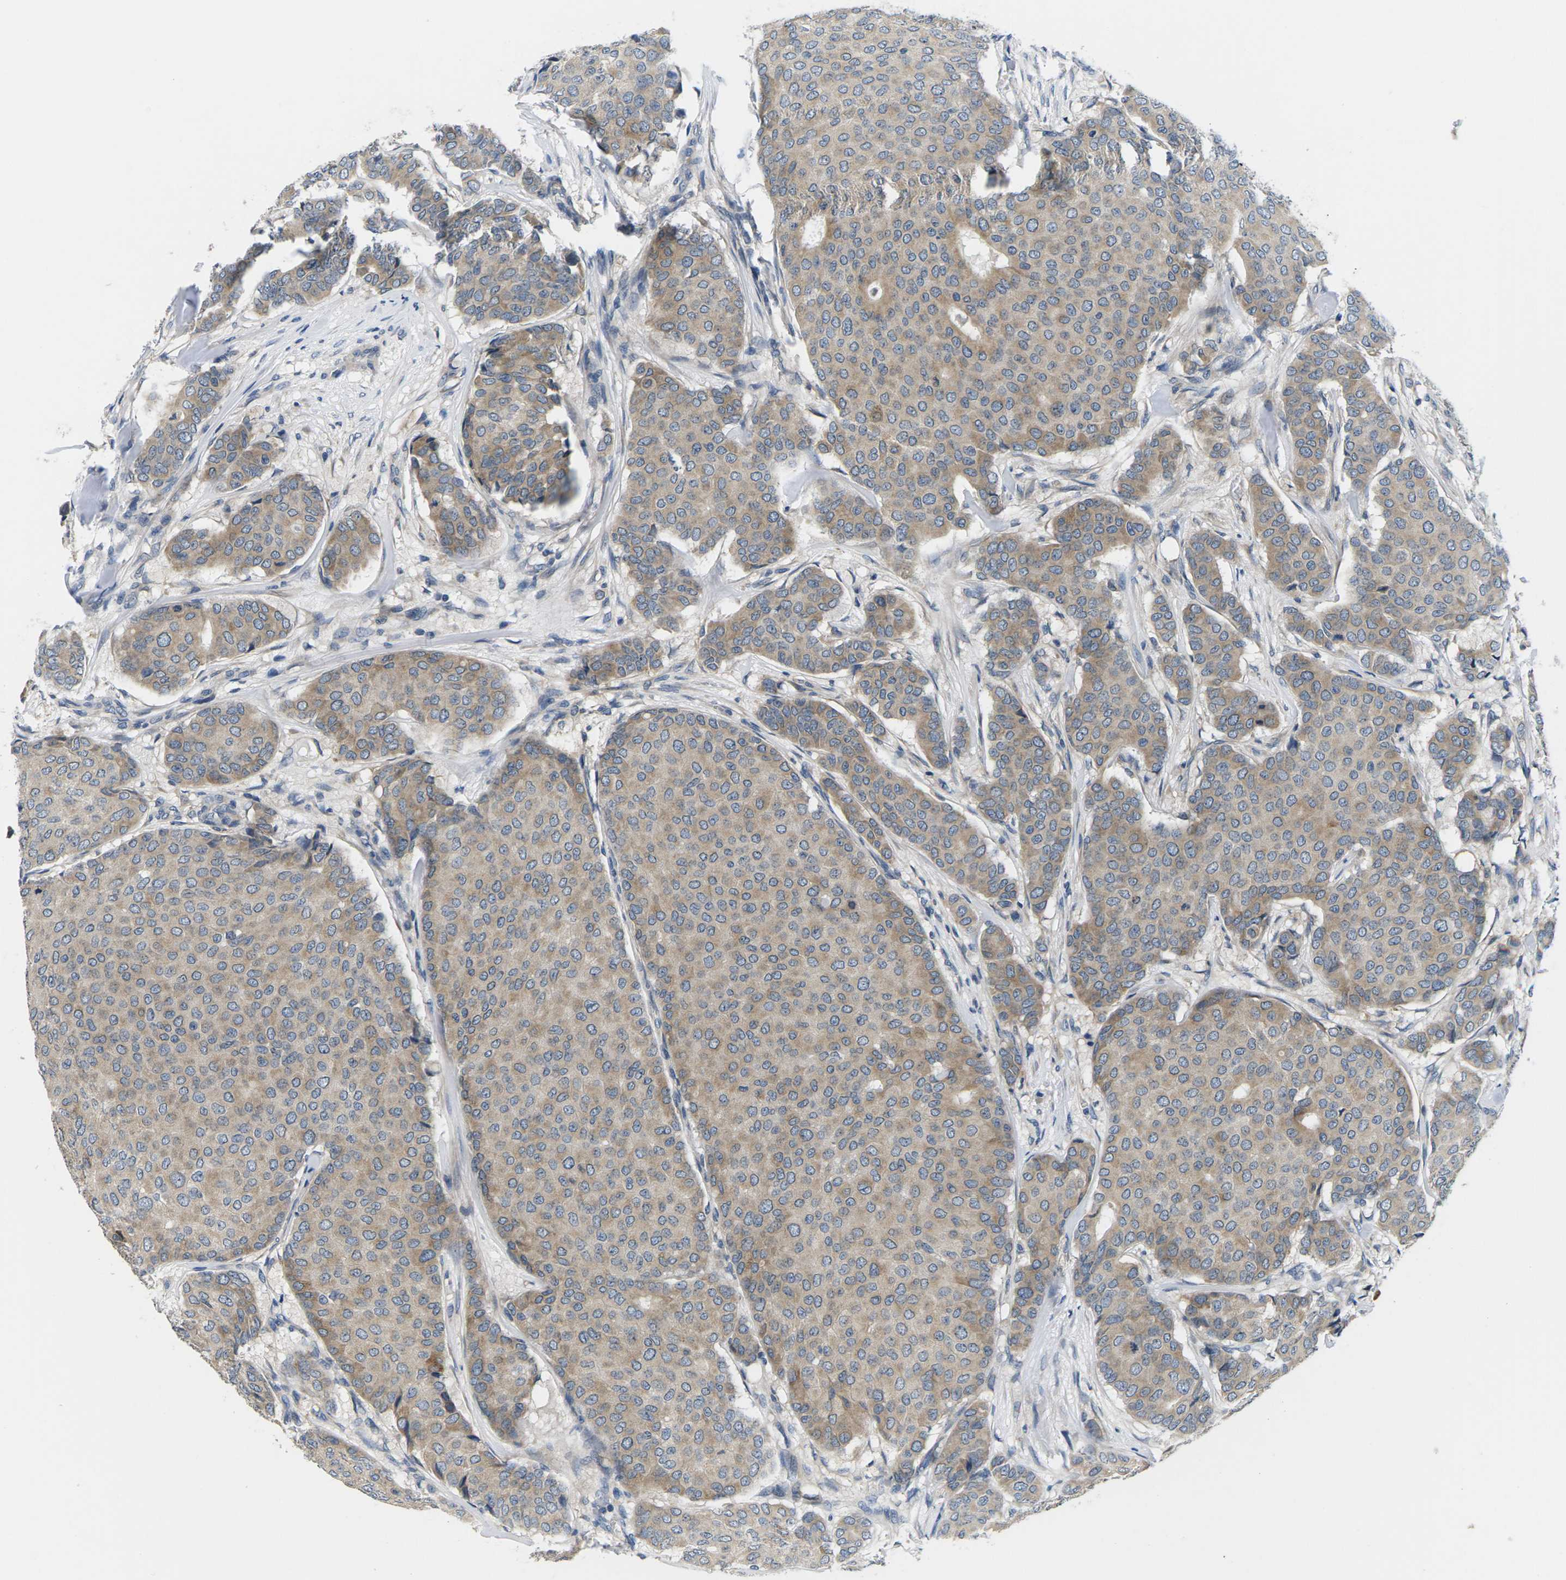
{"staining": {"intensity": "weak", "quantity": ">75%", "location": "cytoplasmic/membranous"}, "tissue": "breast cancer", "cell_type": "Tumor cells", "image_type": "cancer", "snomed": [{"axis": "morphology", "description": "Duct carcinoma"}, {"axis": "topography", "description": "Breast"}], "caption": "Protein staining exhibits weak cytoplasmic/membranous staining in approximately >75% of tumor cells in breast cancer.", "gene": "ERGIC3", "patient": {"sex": "female", "age": 75}}